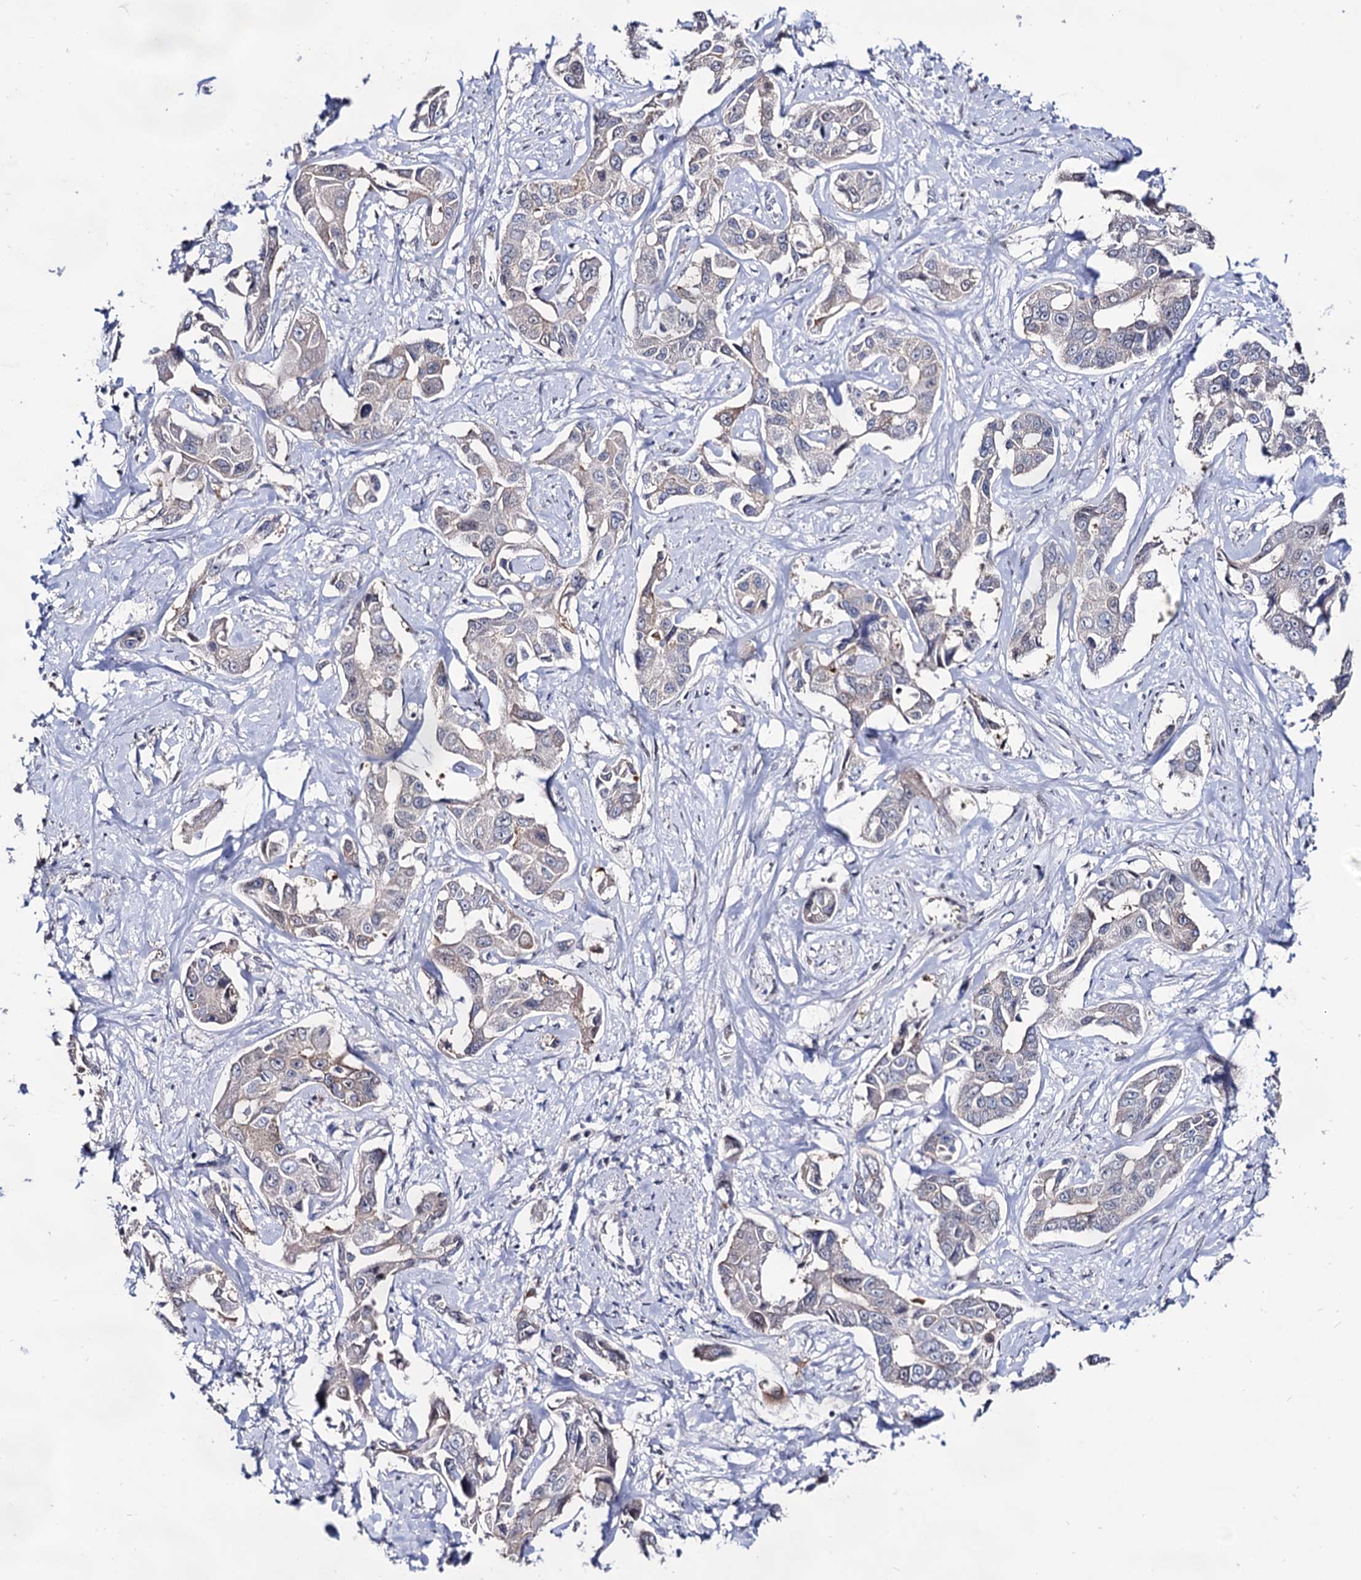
{"staining": {"intensity": "weak", "quantity": "<25%", "location": "cytoplasmic/membranous"}, "tissue": "liver cancer", "cell_type": "Tumor cells", "image_type": "cancer", "snomed": [{"axis": "morphology", "description": "Cholangiocarcinoma"}, {"axis": "topography", "description": "Liver"}], "caption": "A high-resolution image shows immunohistochemistry (IHC) staining of liver cancer (cholangiocarcinoma), which shows no significant positivity in tumor cells. (DAB IHC, high magnification).", "gene": "ARFIP2", "patient": {"sex": "male", "age": 59}}